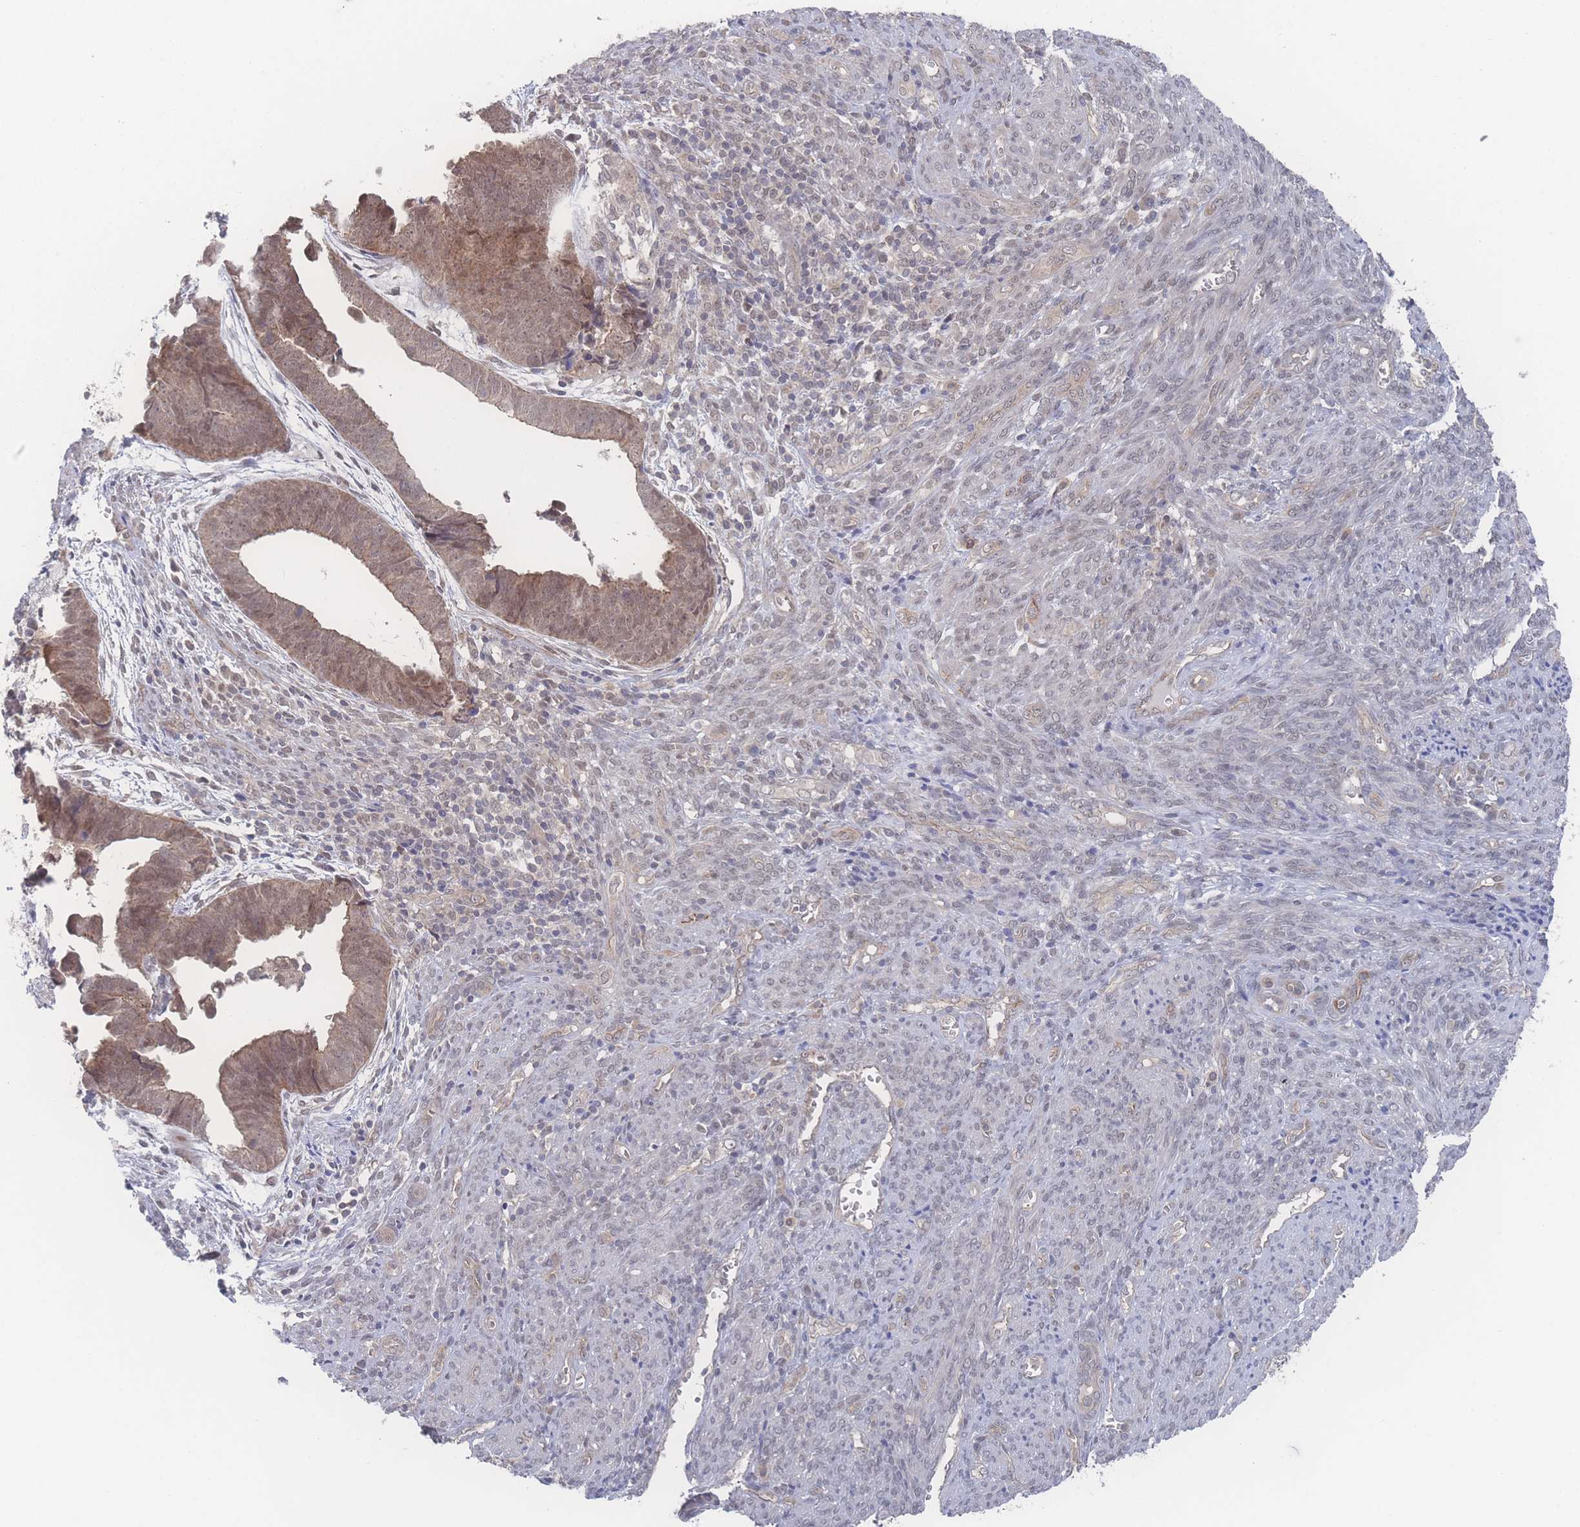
{"staining": {"intensity": "weak", "quantity": ">75%", "location": "cytoplasmic/membranous,nuclear"}, "tissue": "endometrial cancer", "cell_type": "Tumor cells", "image_type": "cancer", "snomed": [{"axis": "morphology", "description": "Adenocarcinoma, NOS"}, {"axis": "topography", "description": "Endometrium"}], "caption": "Human adenocarcinoma (endometrial) stained with a protein marker reveals weak staining in tumor cells.", "gene": "NBEAL1", "patient": {"sex": "female", "age": 75}}